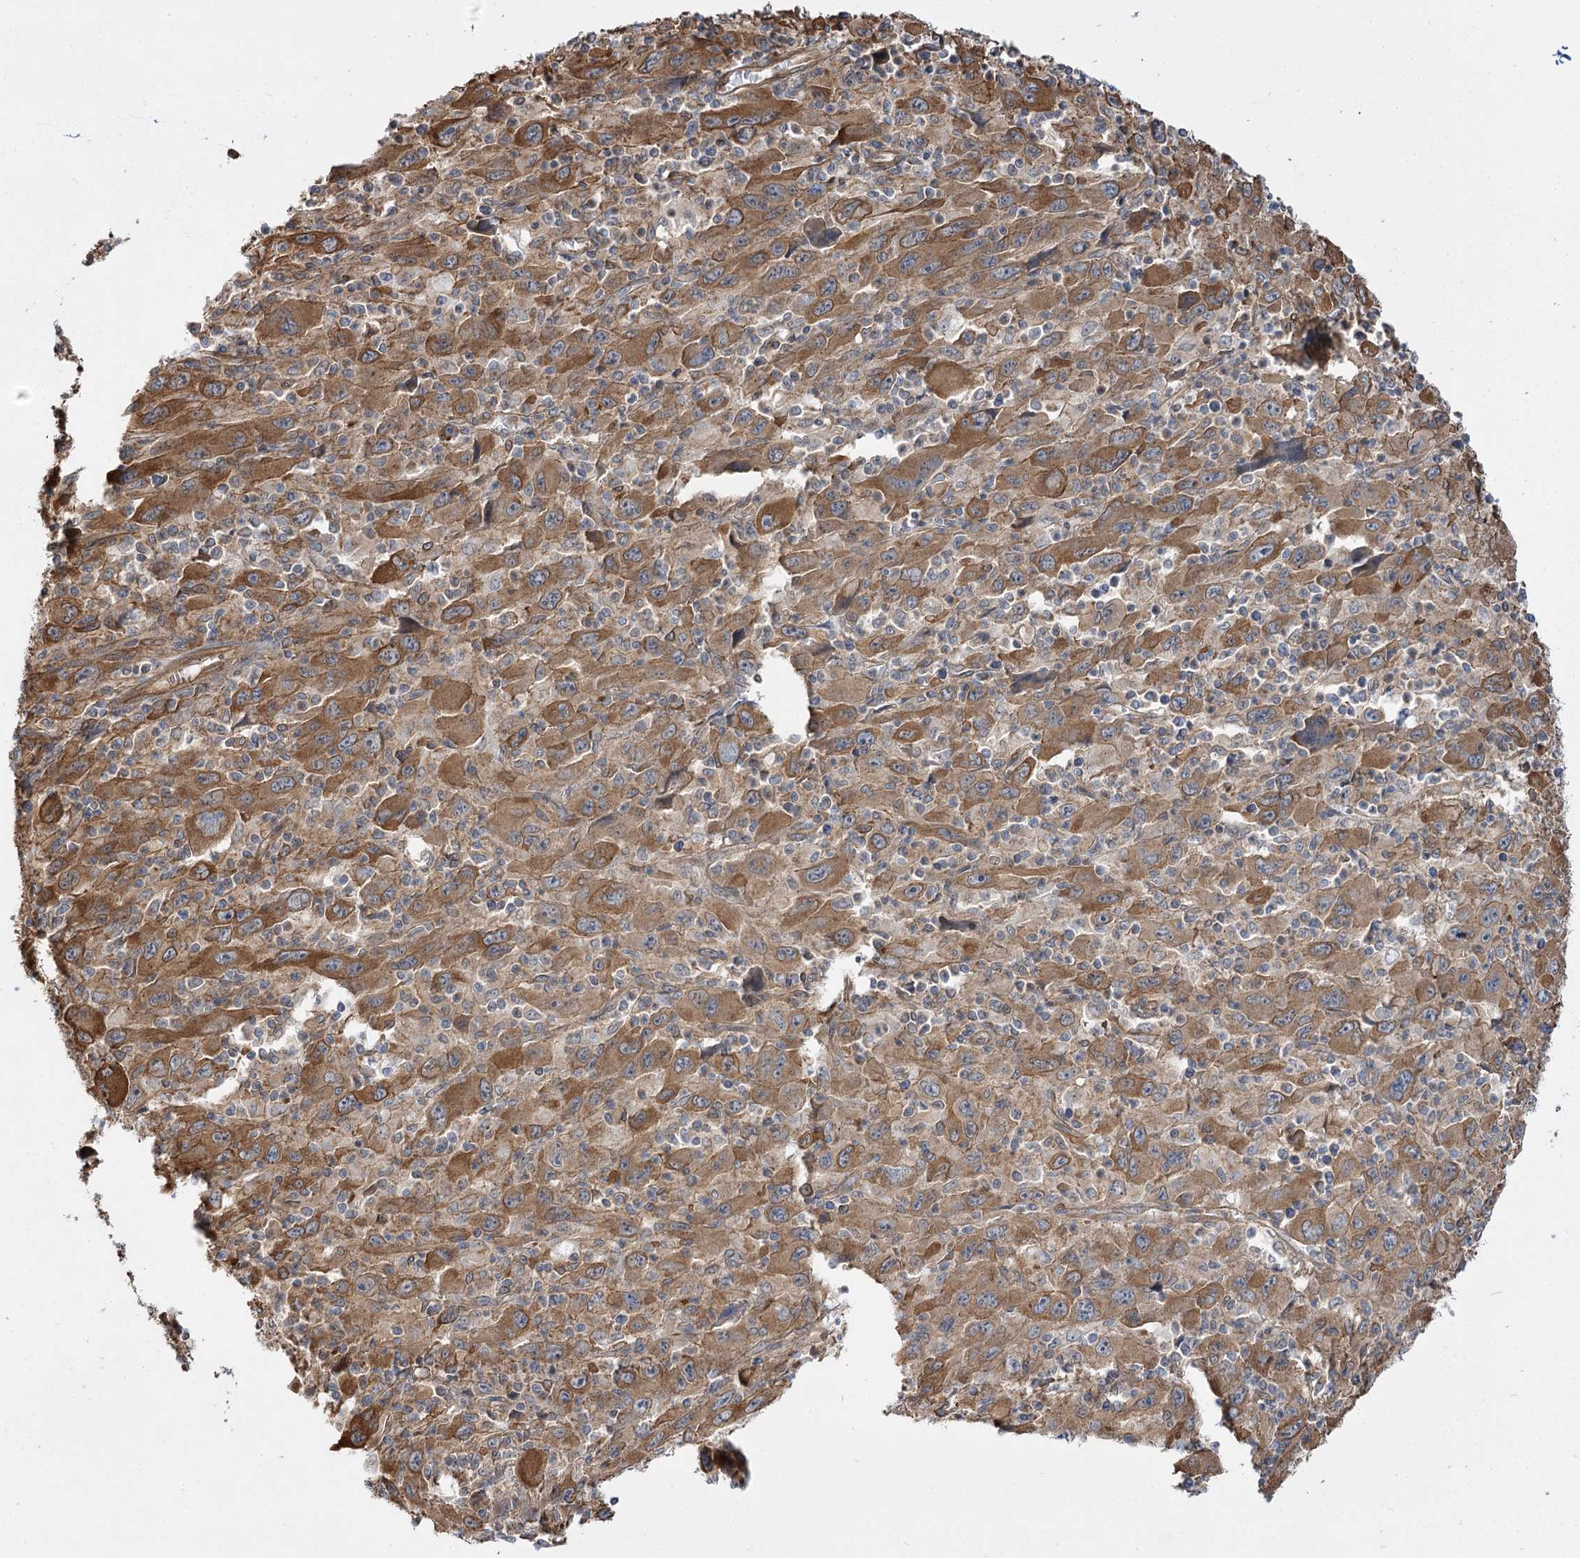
{"staining": {"intensity": "moderate", "quantity": ">75%", "location": "cytoplasmic/membranous"}, "tissue": "melanoma", "cell_type": "Tumor cells", "image_type": "cancer", "snomed": [{"axis": "morphology", "description": "Malignant melanoma, Metastatic site"}, {"axis": "topography", "description": "Skin"}], "caption": "A brown stain highlights moderate cytoplasmic/membranous expression of a protein in human malignant melanoma (metastatic site) tumor cells.", "gene": "SH3BP5L", "patient": {"sex": "female", "age": 56}}